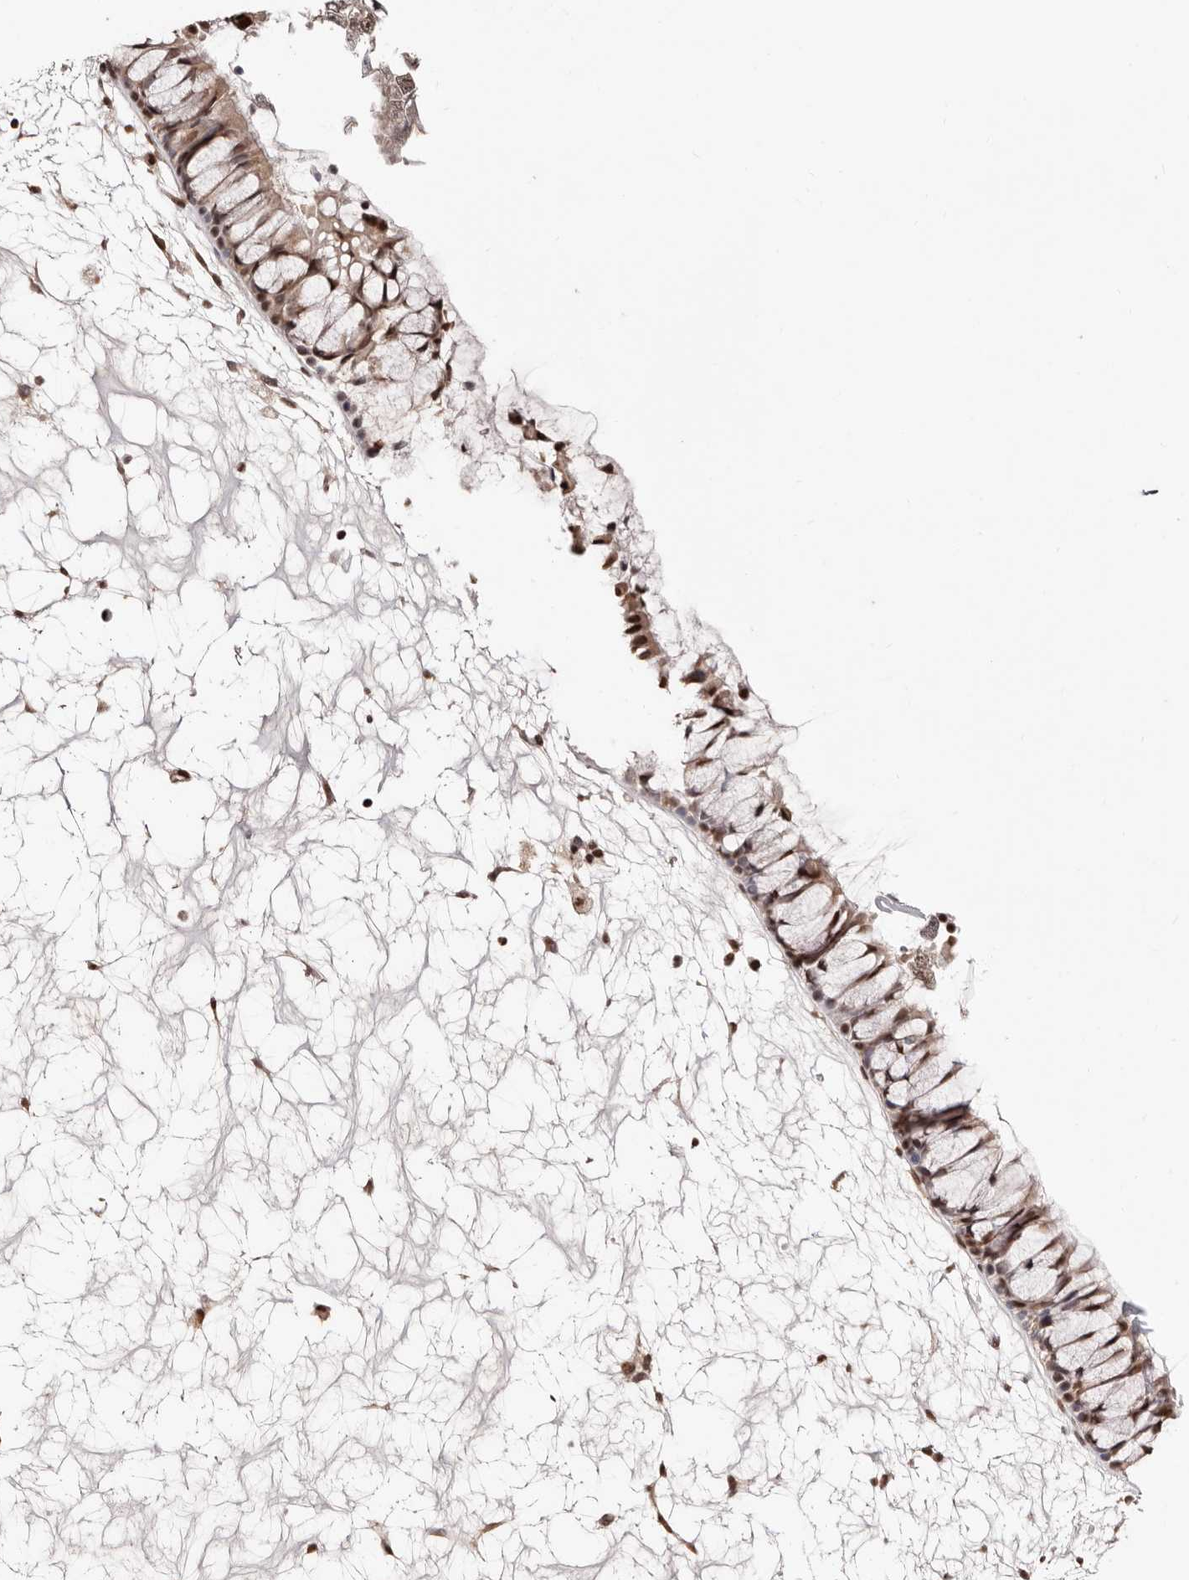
{"staining": {"intensity": "strong", "quantity": ">75%", "location": "nuclear"}, "tissue": "nasopharynx", "cell_type": "Respiratory epithelial cells", "image_type": "normal", "snomed": [{"axis": "morphology", "description": "Normal tissue, NOS"}, {"axis": "topography", "description": "Nasopharynx"}], "caption": "Unremarkable nasopharynx reveals strong nuclear staining in about >75% of respiratory epithelial cells, visualized by immunohistochemistry.", "gene": "BICRAL", "patient": {"sex": "male", "age": 64}}